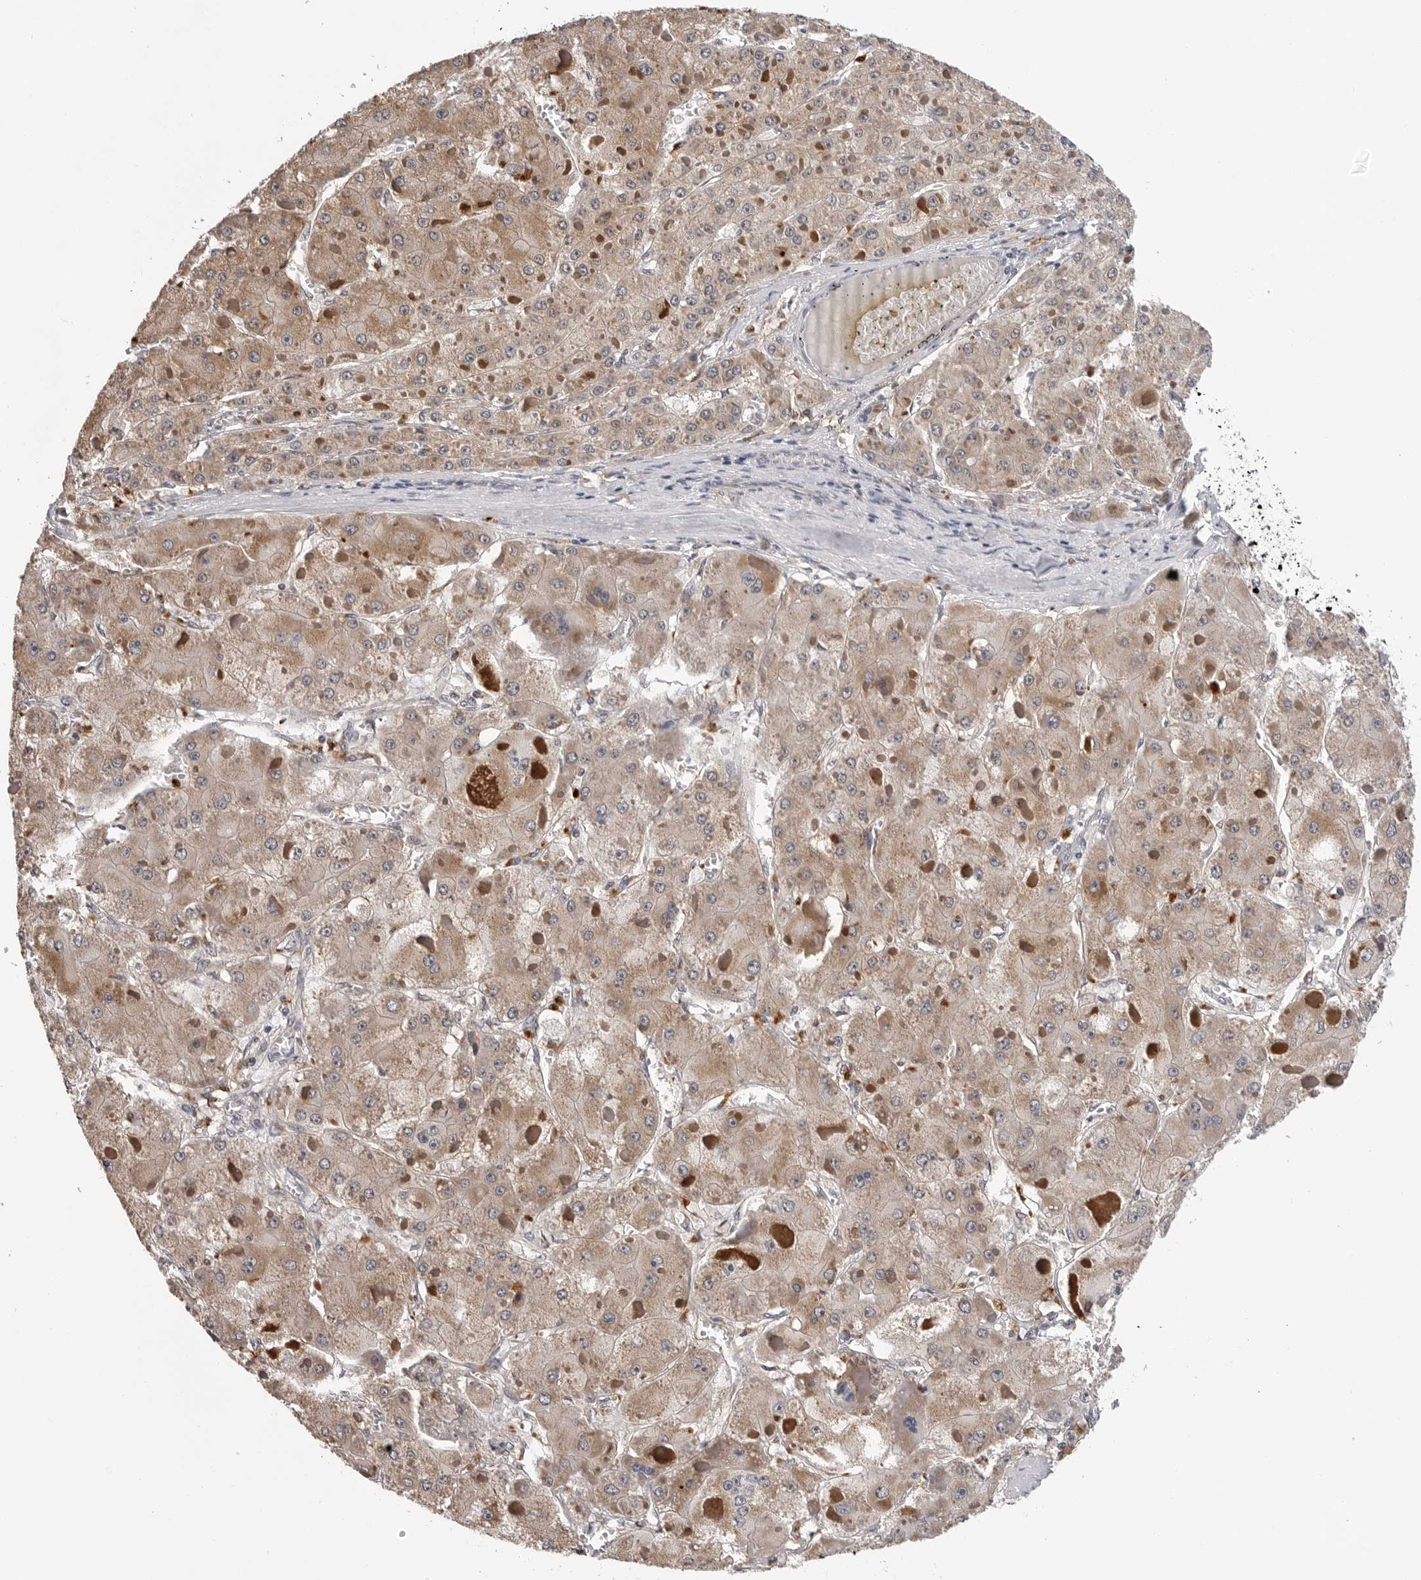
{"staining": {"intensity": "moderate", "quantity": ">75%", "location": "cytoplasmic/membranous"}, "tissue": "liver cancer", "cell_type": "Tumor cells", "image_type": "cancer", "snomed": [{"axis": "morphology", "description": "Carcinoma, Hepatocellular, NOS"}, {"axis": "topography", "description": "Liver"}], "caption": "This is a histology image of IHC staining of liver hepatocellular carcinoma, which shows moderate staining in the cytoplasmic/membranous of tumor cells.", "gene": "TRMT13", "patient": {"sex": "female", "age": 73}}